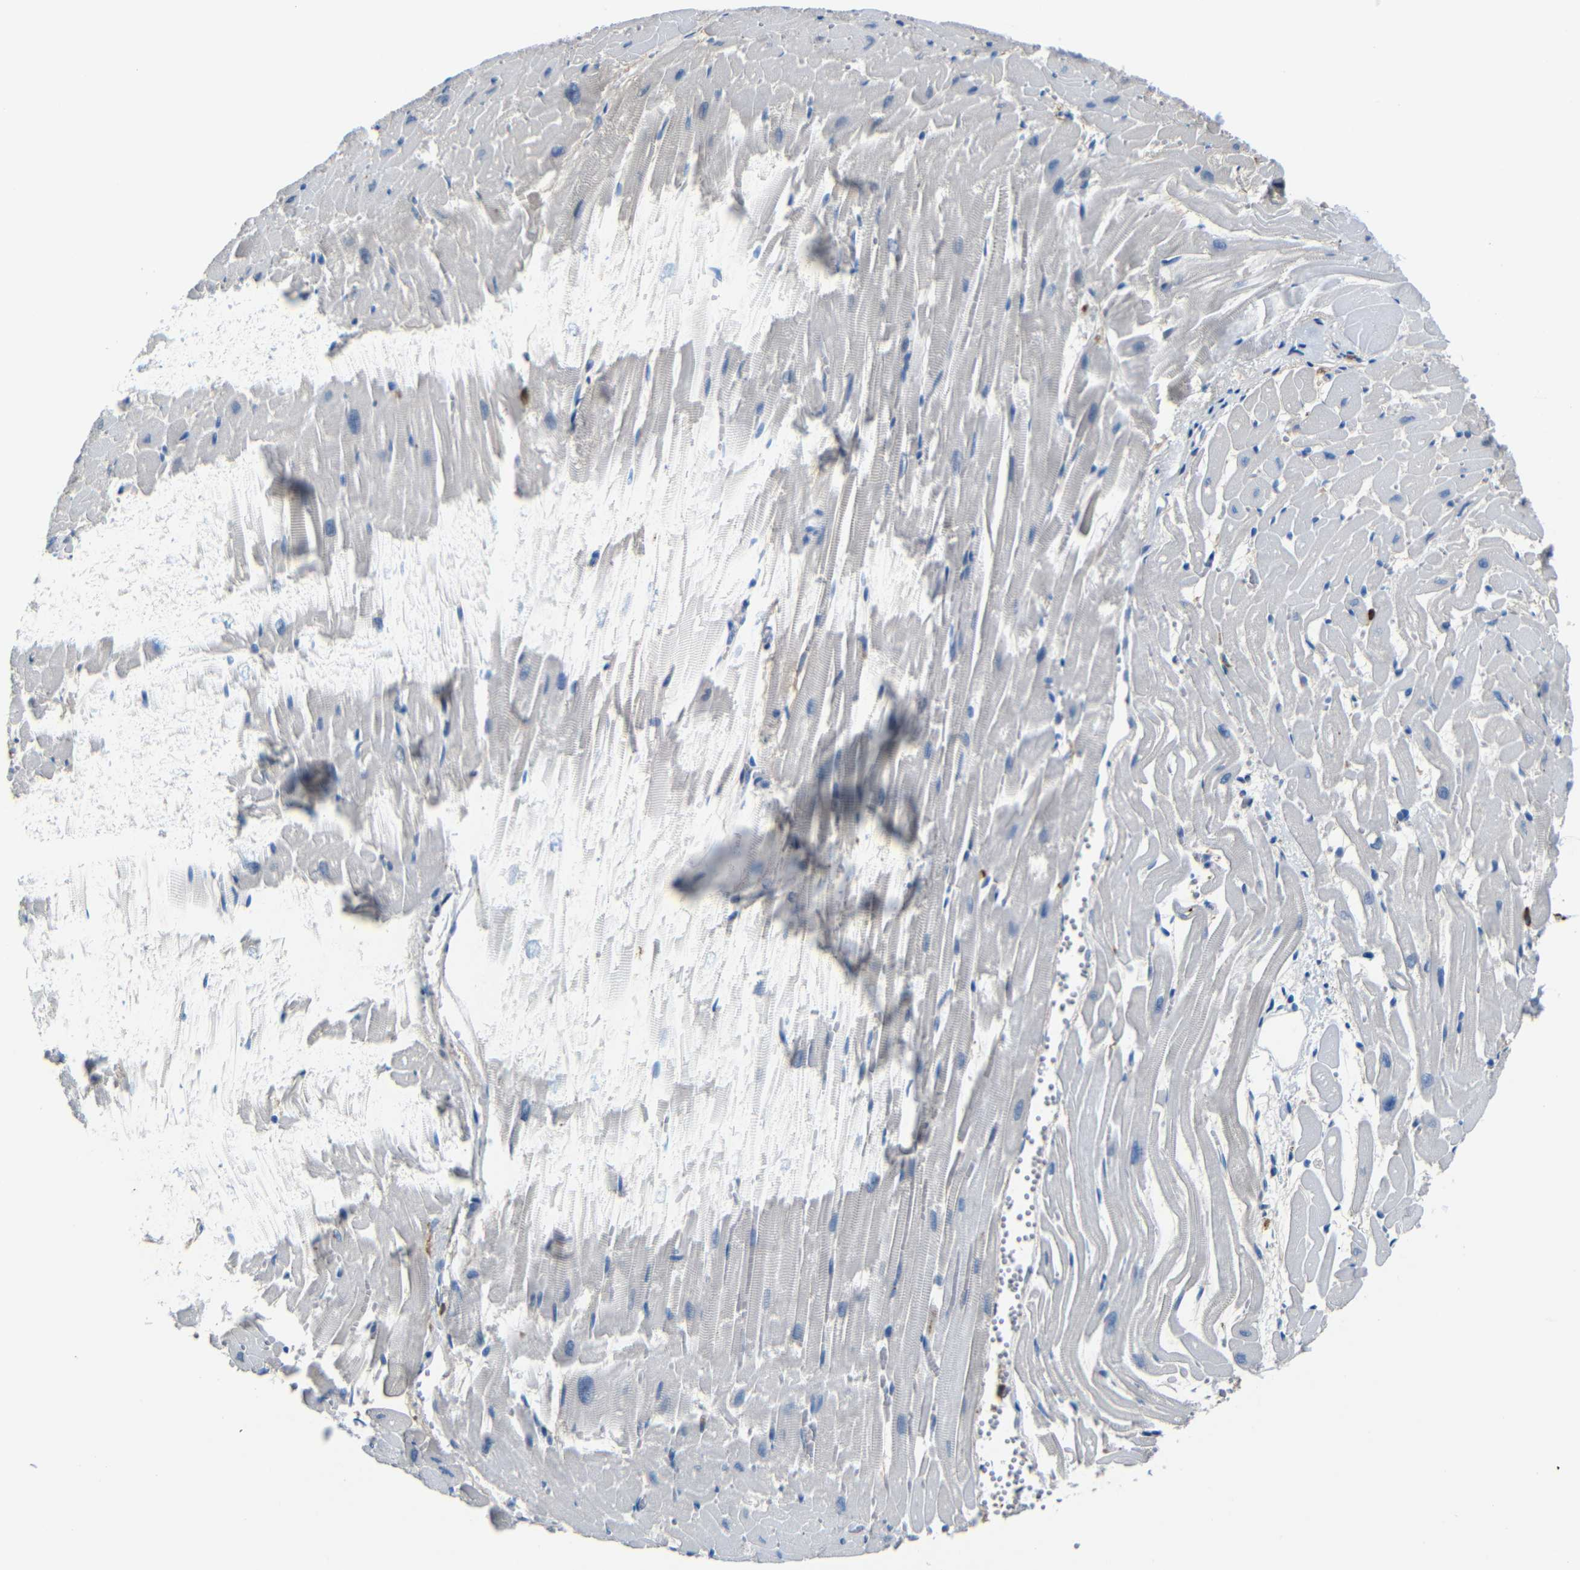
{"staining": {"intensity": "negative", "quantity": "none", "location": "none"}, "tissue": "heart muscle", "cell_type": "Cardiomyocytes", "image_type": "normal", "snomed": [{"axis": "morphology", "description": "Normal tissue, NOS"}, {"axis": "topography", "description": "Heart"}], "caption": "A high-resolution photomicrograph shows immunohistochemistry (IHC) staining of benign heart muscle, which demonstrates no significant staining in cardiomyocytes. (Stains: DAB IHC with hematoxylin counter stain, Microscopy: brightfield microscopy at high magnification).", "gene": "SERPINA1", "patient": {"sex": "female", "age": 19}}